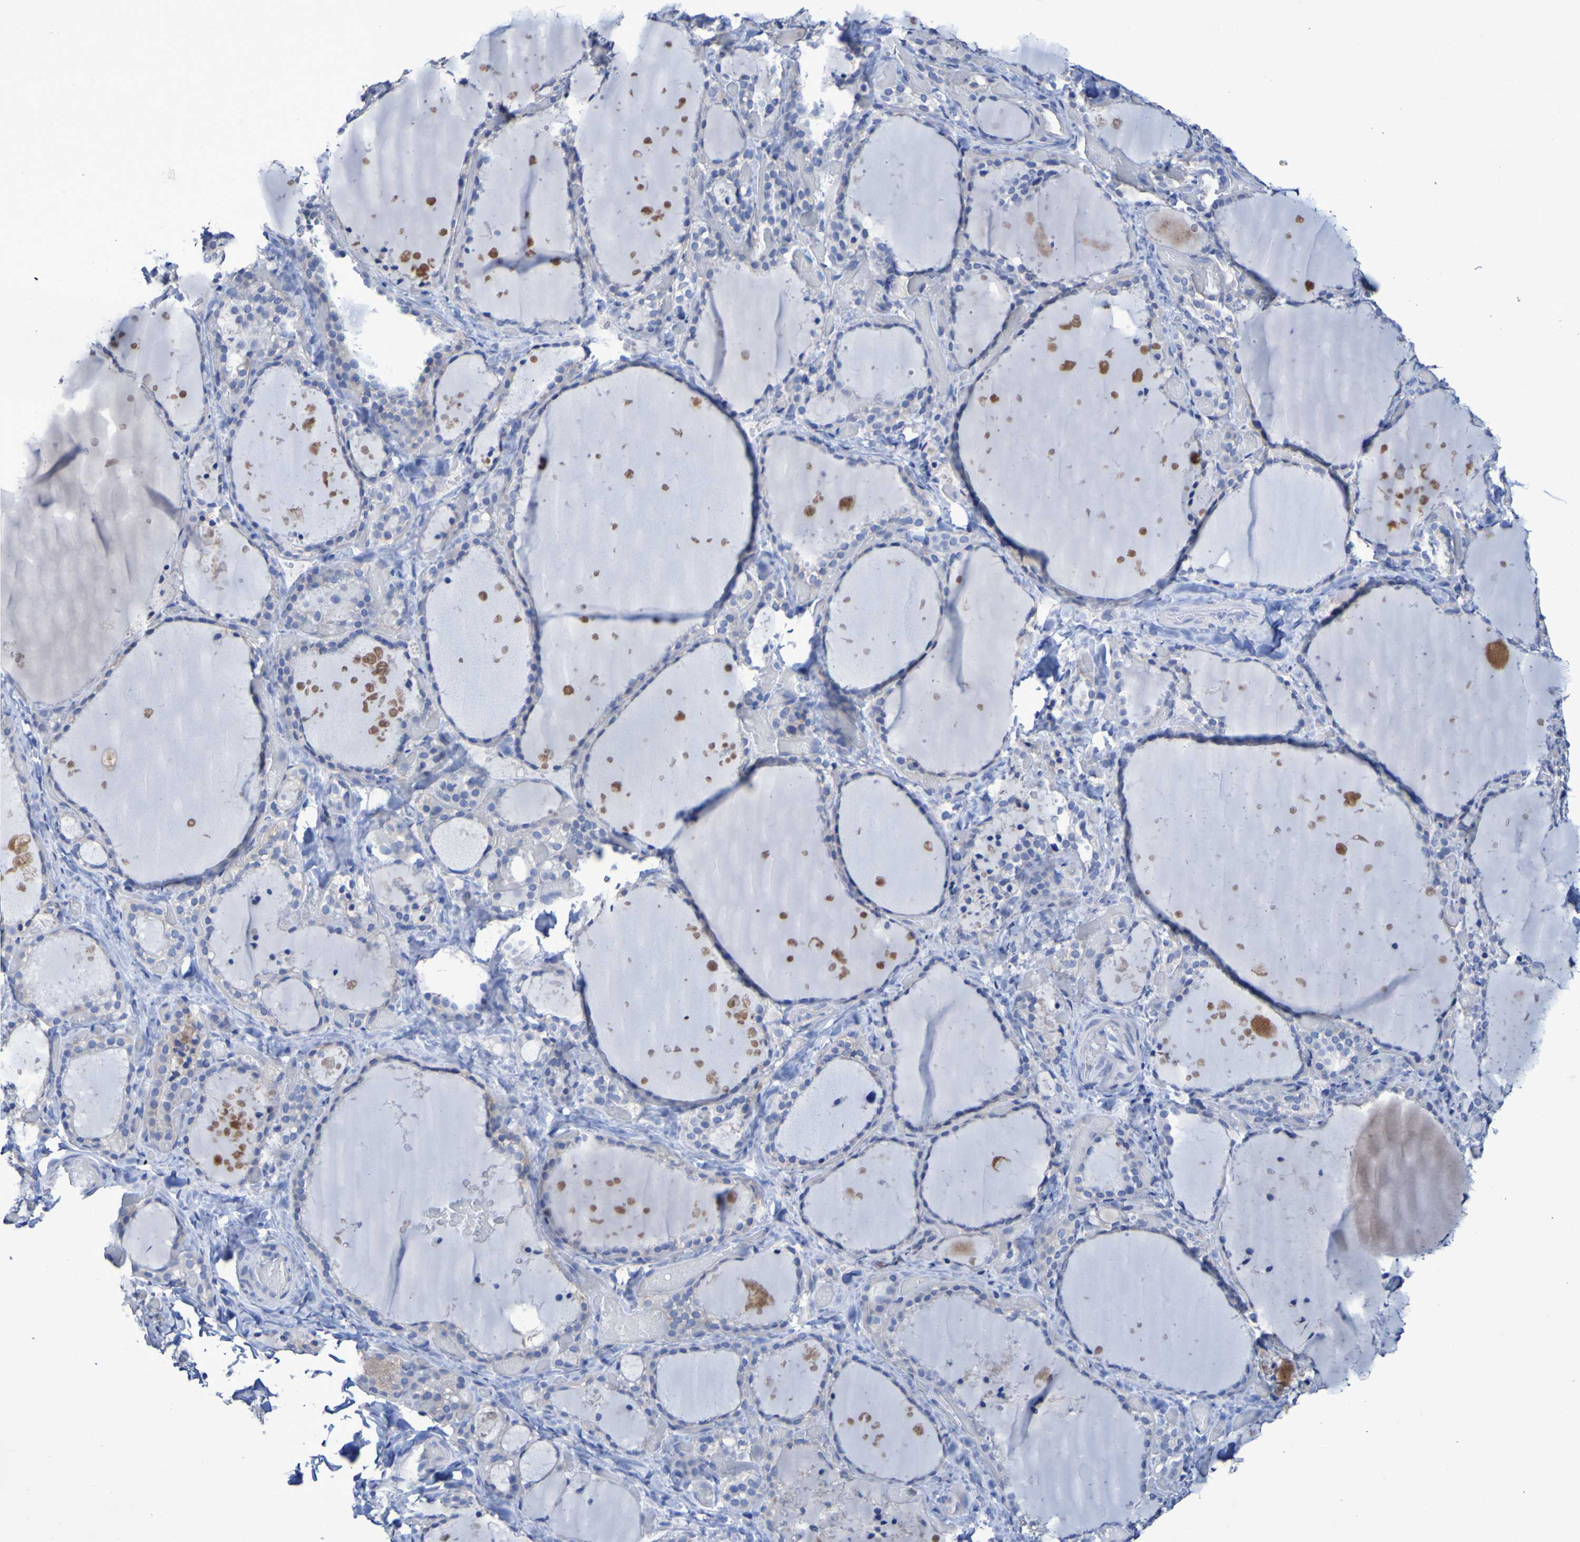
{"staining": {"intensity": "negative", "quantity": "none", "location": "none"}, "tissue": "thyroid gland", "cell_type": "Glandular cells", "image_type": "normal", "snomed": [{"axis": "morphology", "description": "Normal tissue, NOS"}, {"axis": "topography", "description": "Thyroid gland"}], "caption": "High magnification brightfield microscopy of unremarkable thyroid gland stained with DAB (brown) and counterstained with hematoxylin (blue): glandular cells show no significant positivity.", "gene": "SLC3A2", "patient": {"sex": "female", "age": 44}}